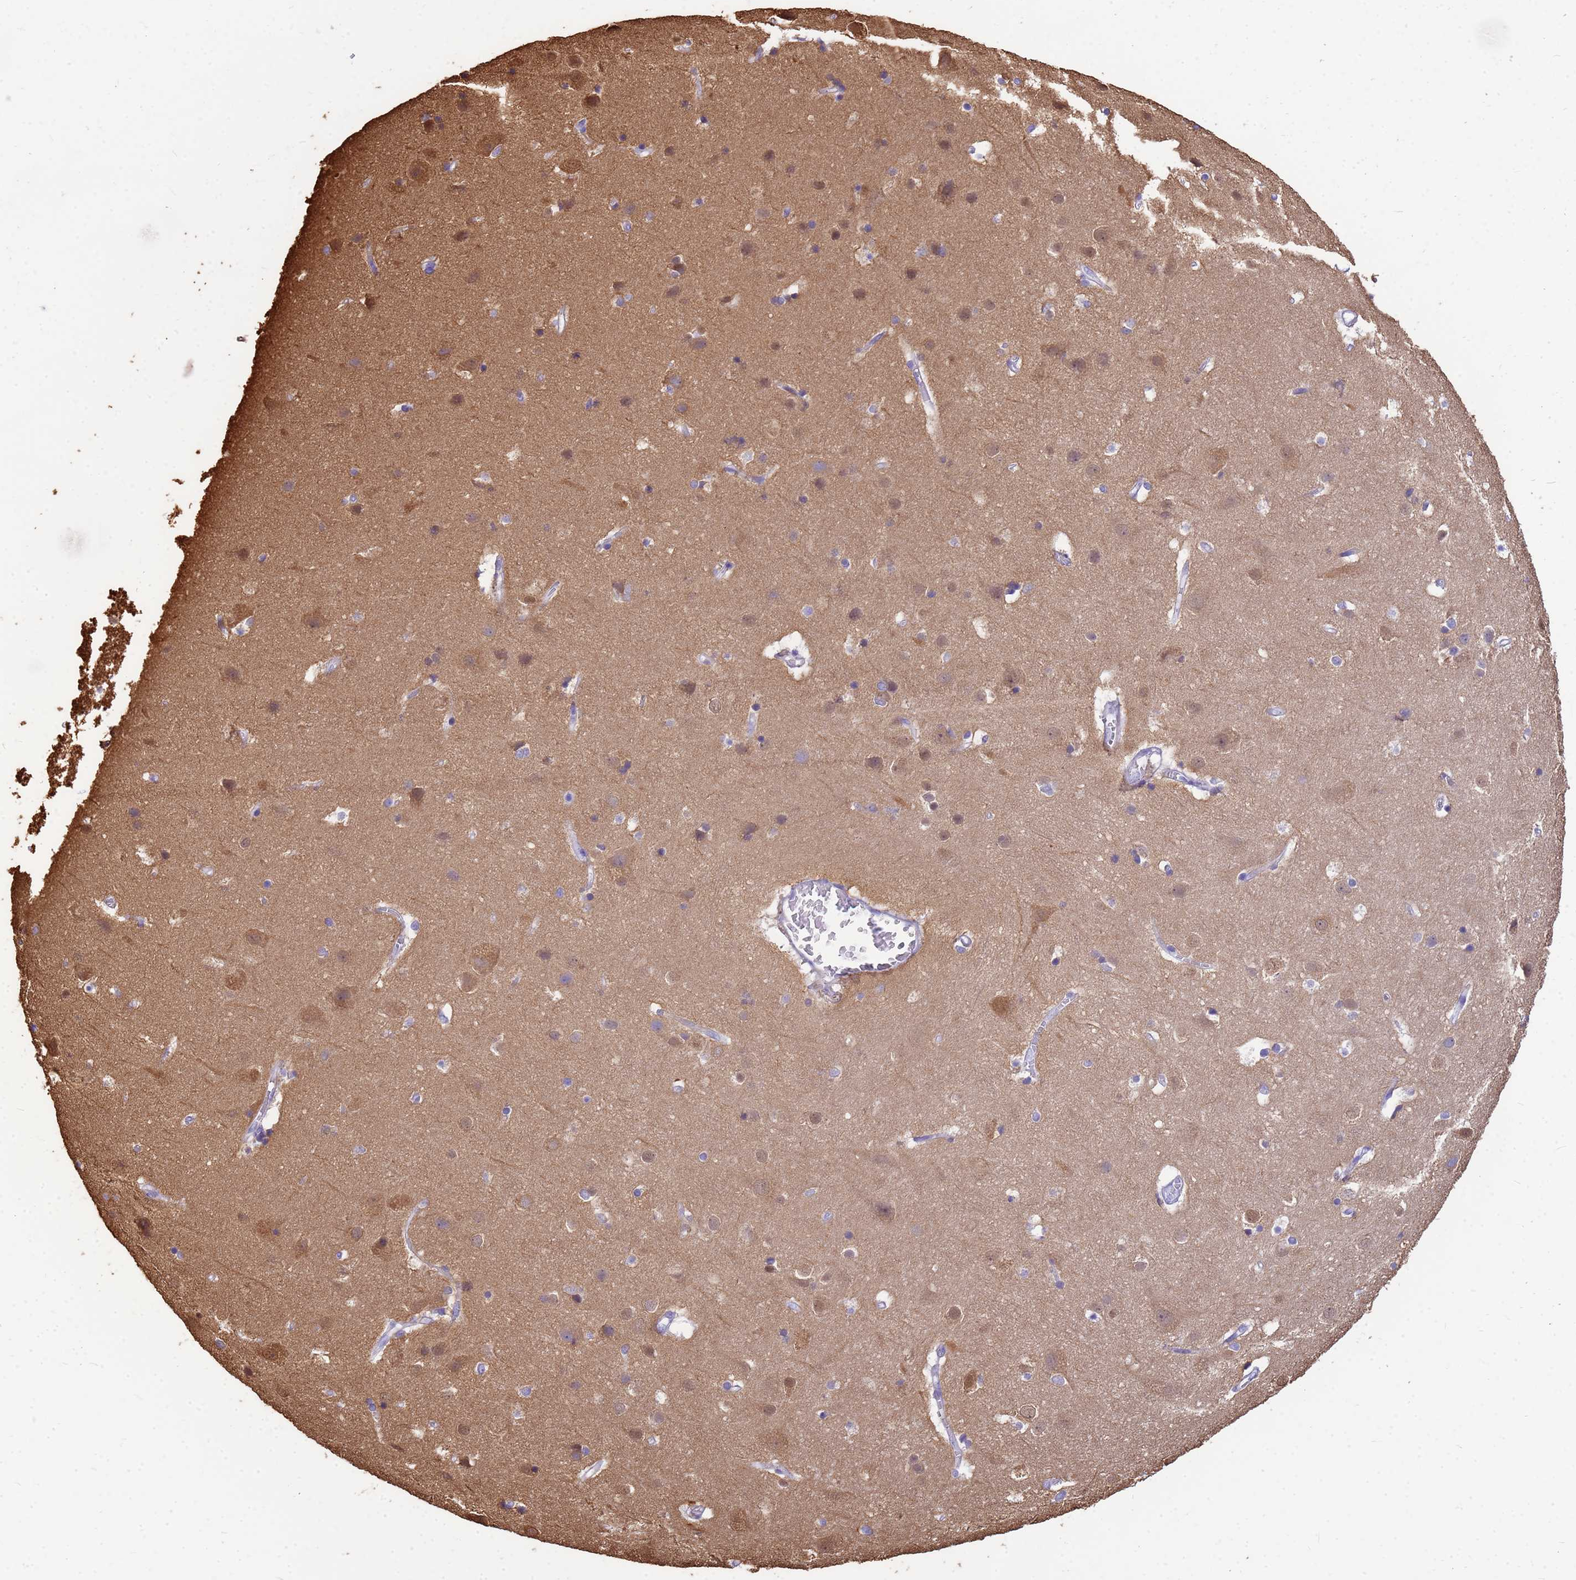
{"staining": {"intensity": "negative", "quantity": "none", "location": "none"}, "tissue": "cerebral cortex", "cell_type": "Endothelial cells", "image_type": "normal", "snomed": [{"axis": "morphology", "description": "Normal tissue, NOS"}, {"axis": "topography", "description": "Cerebral cortex"}], "caption": "An IHC micrograph of unremarkable cerebral cortex is shown. There is no staining in endothelial cells of cerebral cortex.", "gene": "ENSG00000198211", "patient": {"sex": "male", "age": 54}}